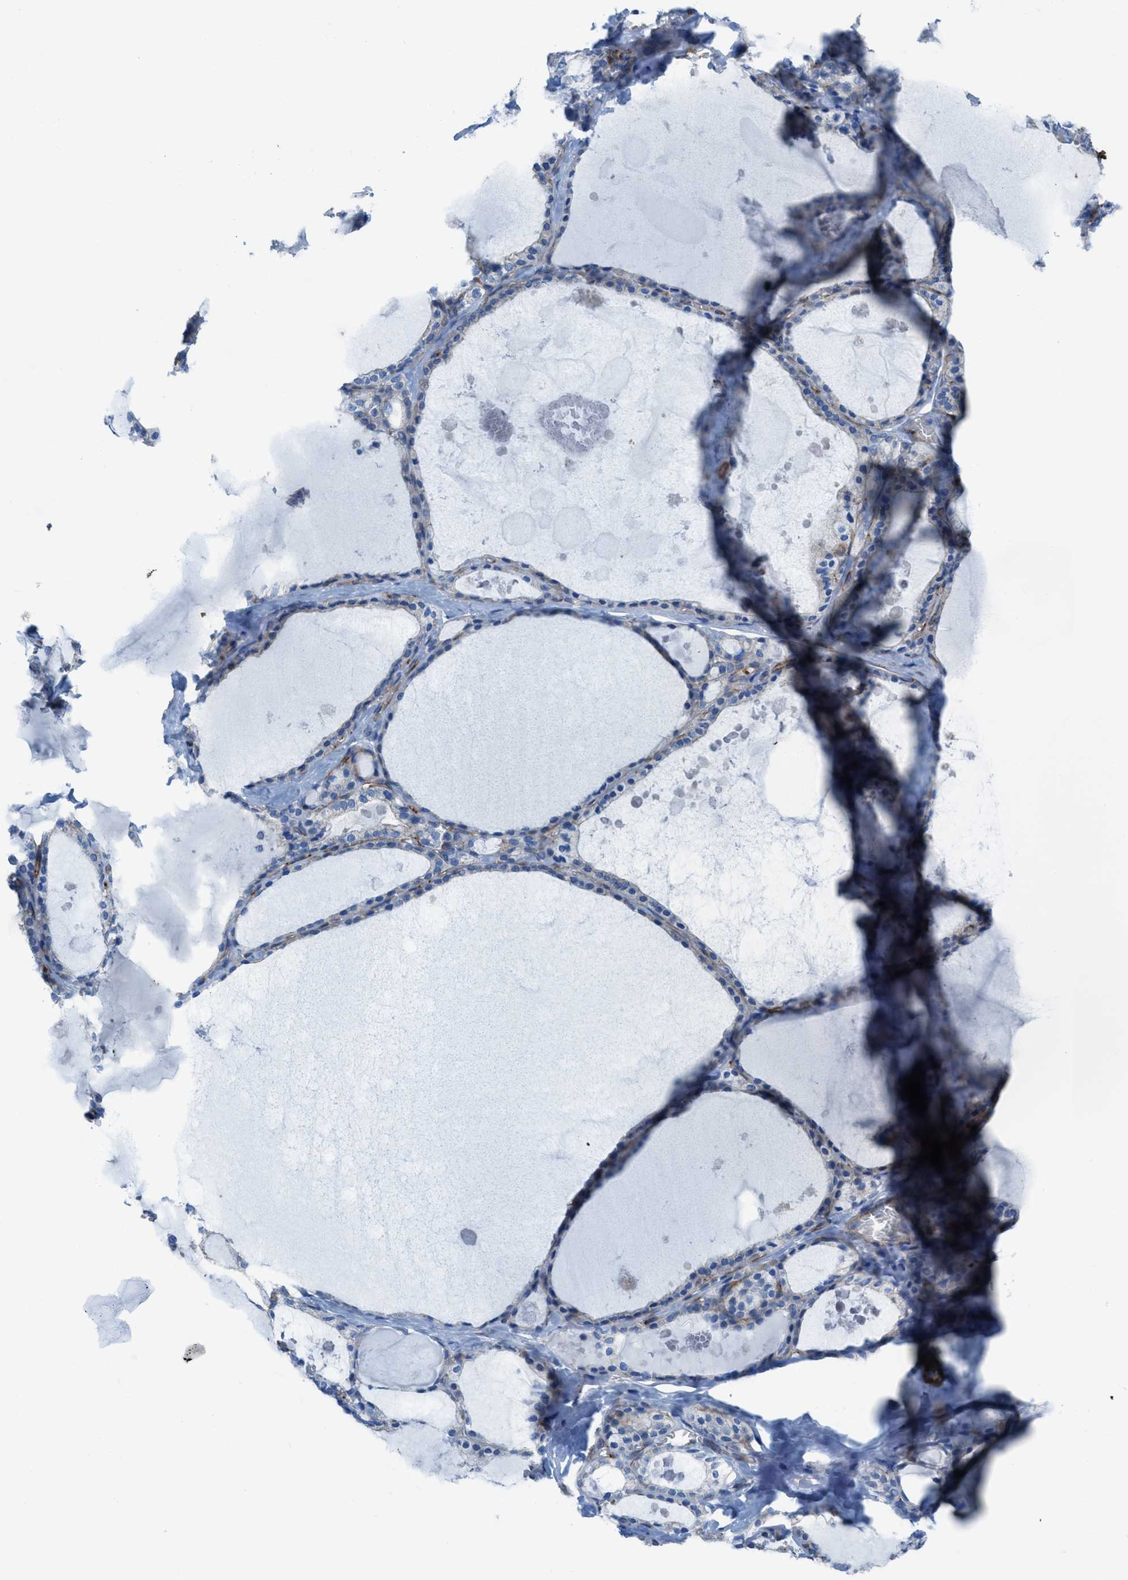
{"staining": {"intensity": "weak", "quantity": "<25%", "location": "cytoplasmic/membranous"}, "tissue": "thyroid gland", "cell_type": "Glandular cells", "image_type": "normal", "snomed": [{"axis": "morphology", "description": "Normal tissue, NOS"}, {"axis": "topography", "description": "Thyroid gland"}], "caption": "The immunohistochemistry image has no significant positivity in glandular cells of thyroid gland. Brightfield microscopy of immunohistochemistry (IHC) stained with DAB (brown) and hematoxylin (blue), captured at high magnification.", "gene": "KCNH7", "patient": {"sex": "male", "age": 56}}